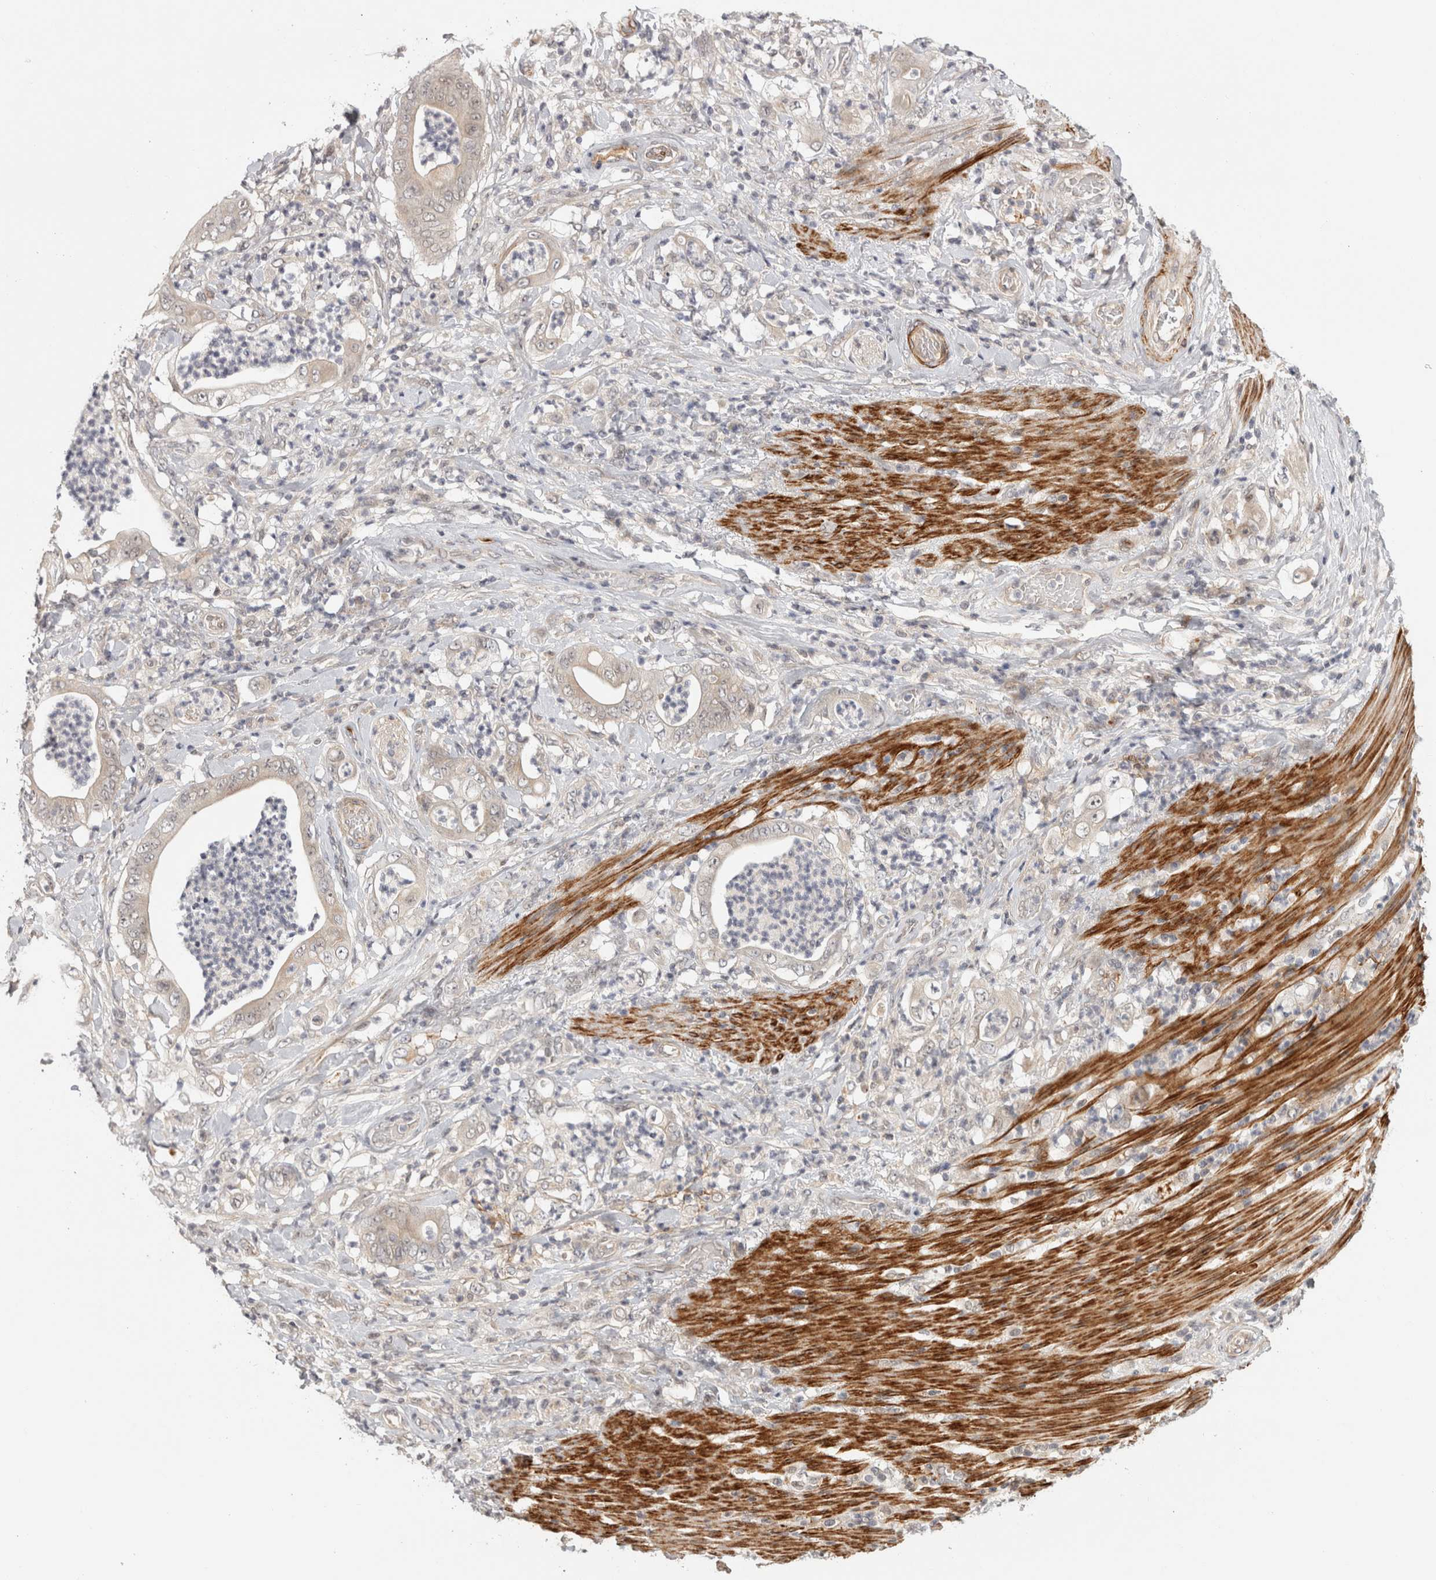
{"staining": {"intensity": "weak", "quantity": "25%-75%", "location": "cytoplasmic/membranous"}, "tissue": "stomach cancer", "cell_type": "Tumor cells", "image_type": "cancer", "snomed": [{"axis": "morphology", "description": "Adenocarcinoma, NOS"}, {"axis": "topography", "description": "Stomach"}], "caption": "An image showing weak cytoplasmic/membranous expression in about 25%-75% of tumor cells in stomach cancer (adenocarcinoma), as visualized by brown immunohistochemical staining.", "gene": "ZNF318", "patient": {"sex": "female", "age": 73}}